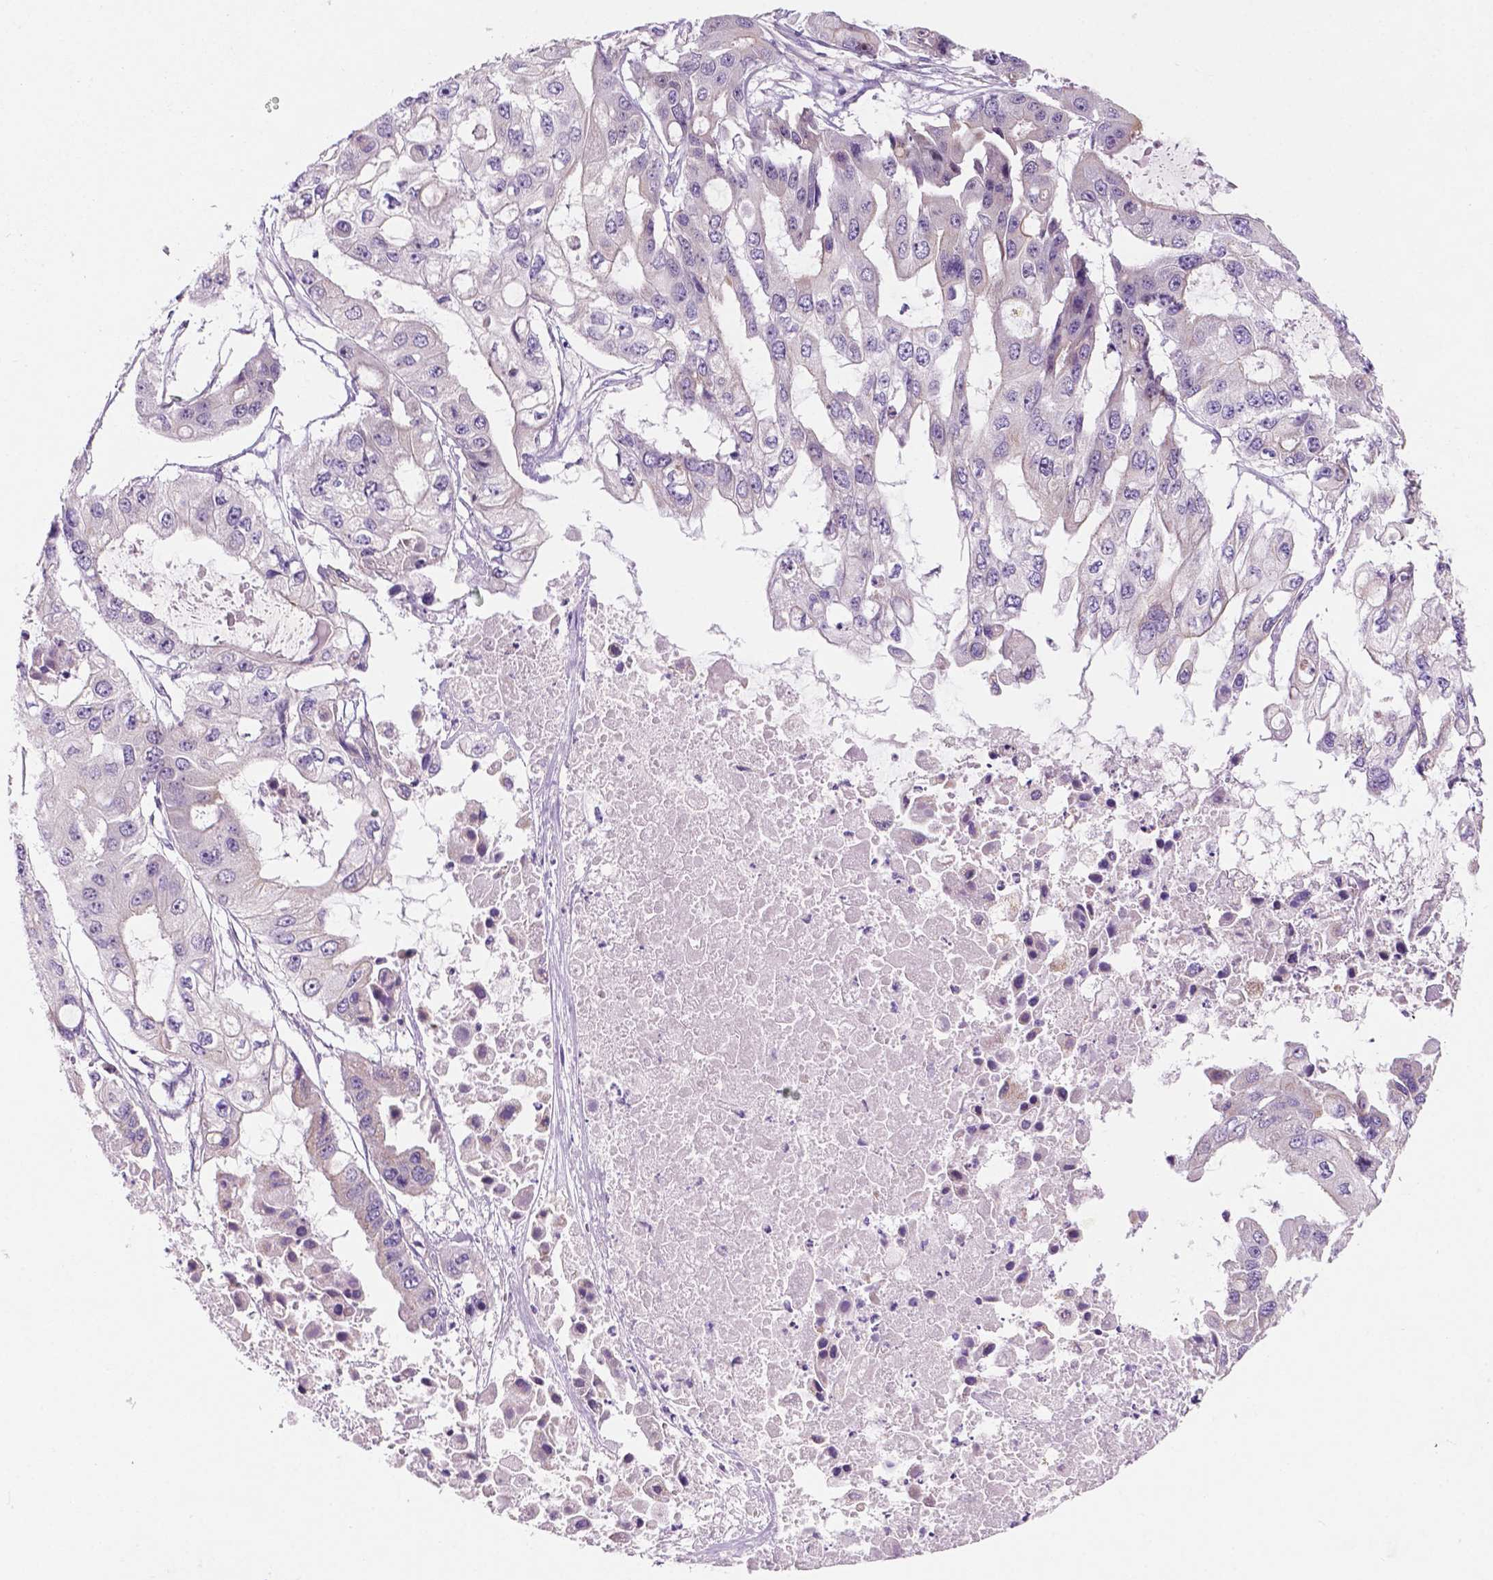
{"staining": {"intensity": "weak", "quantity": "<25%", "location": "nuclear"}, "tissue": "ovarian cancer", "cell_type": "Tumor cells", "image_type": "cancer", "snomed": [{"axis": "morphology", "description": "Cystadenocarcinoma, serous, NOS"}, {"axis": "topography", "description": "Ovary"}], "caption": "The immunohistochemistry (IHC) histopathology image has no significant staining in tumor cells of ovarian cancer tissue.", "gene": "FAM50B", "patient": {"sex": "female", "age": 56}}